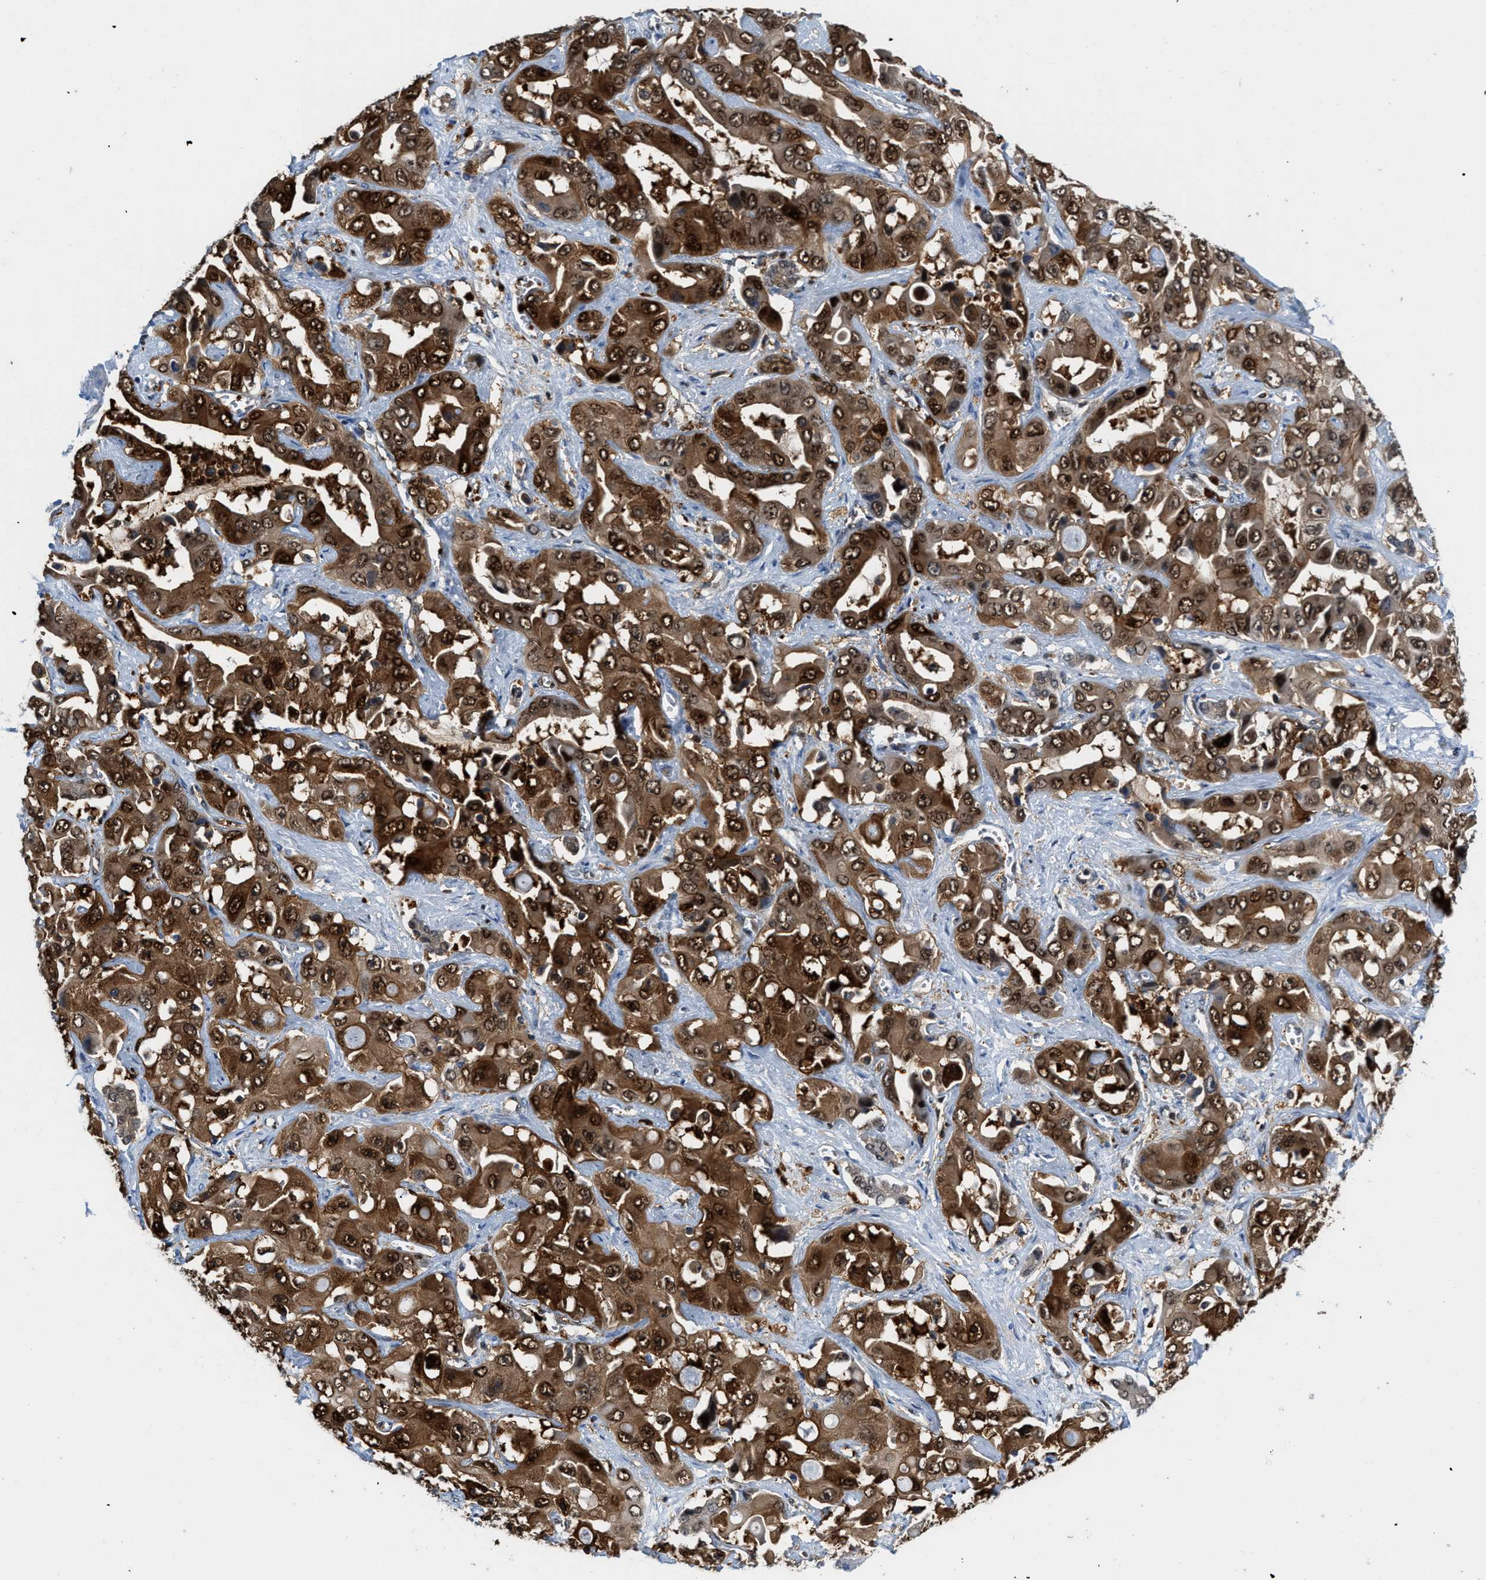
{"staining": {"intensity": "strong", "quantity": ">75%", "location": "cytoplasmic/membranous,nuclear"}, "tissue": "liver cancer", "cell_type": "Tumor cells", "image_type": "cancer", "snomed": [{"axis": "morphology", "description": "Cholangiocarcinoma"}, {"axis": "topography", "description": "Liver"}], "caption": "Protein analysis of liver cancer tissue shows strong cytoplasmic/membranous and nuclear expression in approximately >75% of tumor cells.", "gene": "LTA4H", "patient": {"sex": "female", "age": 52}}